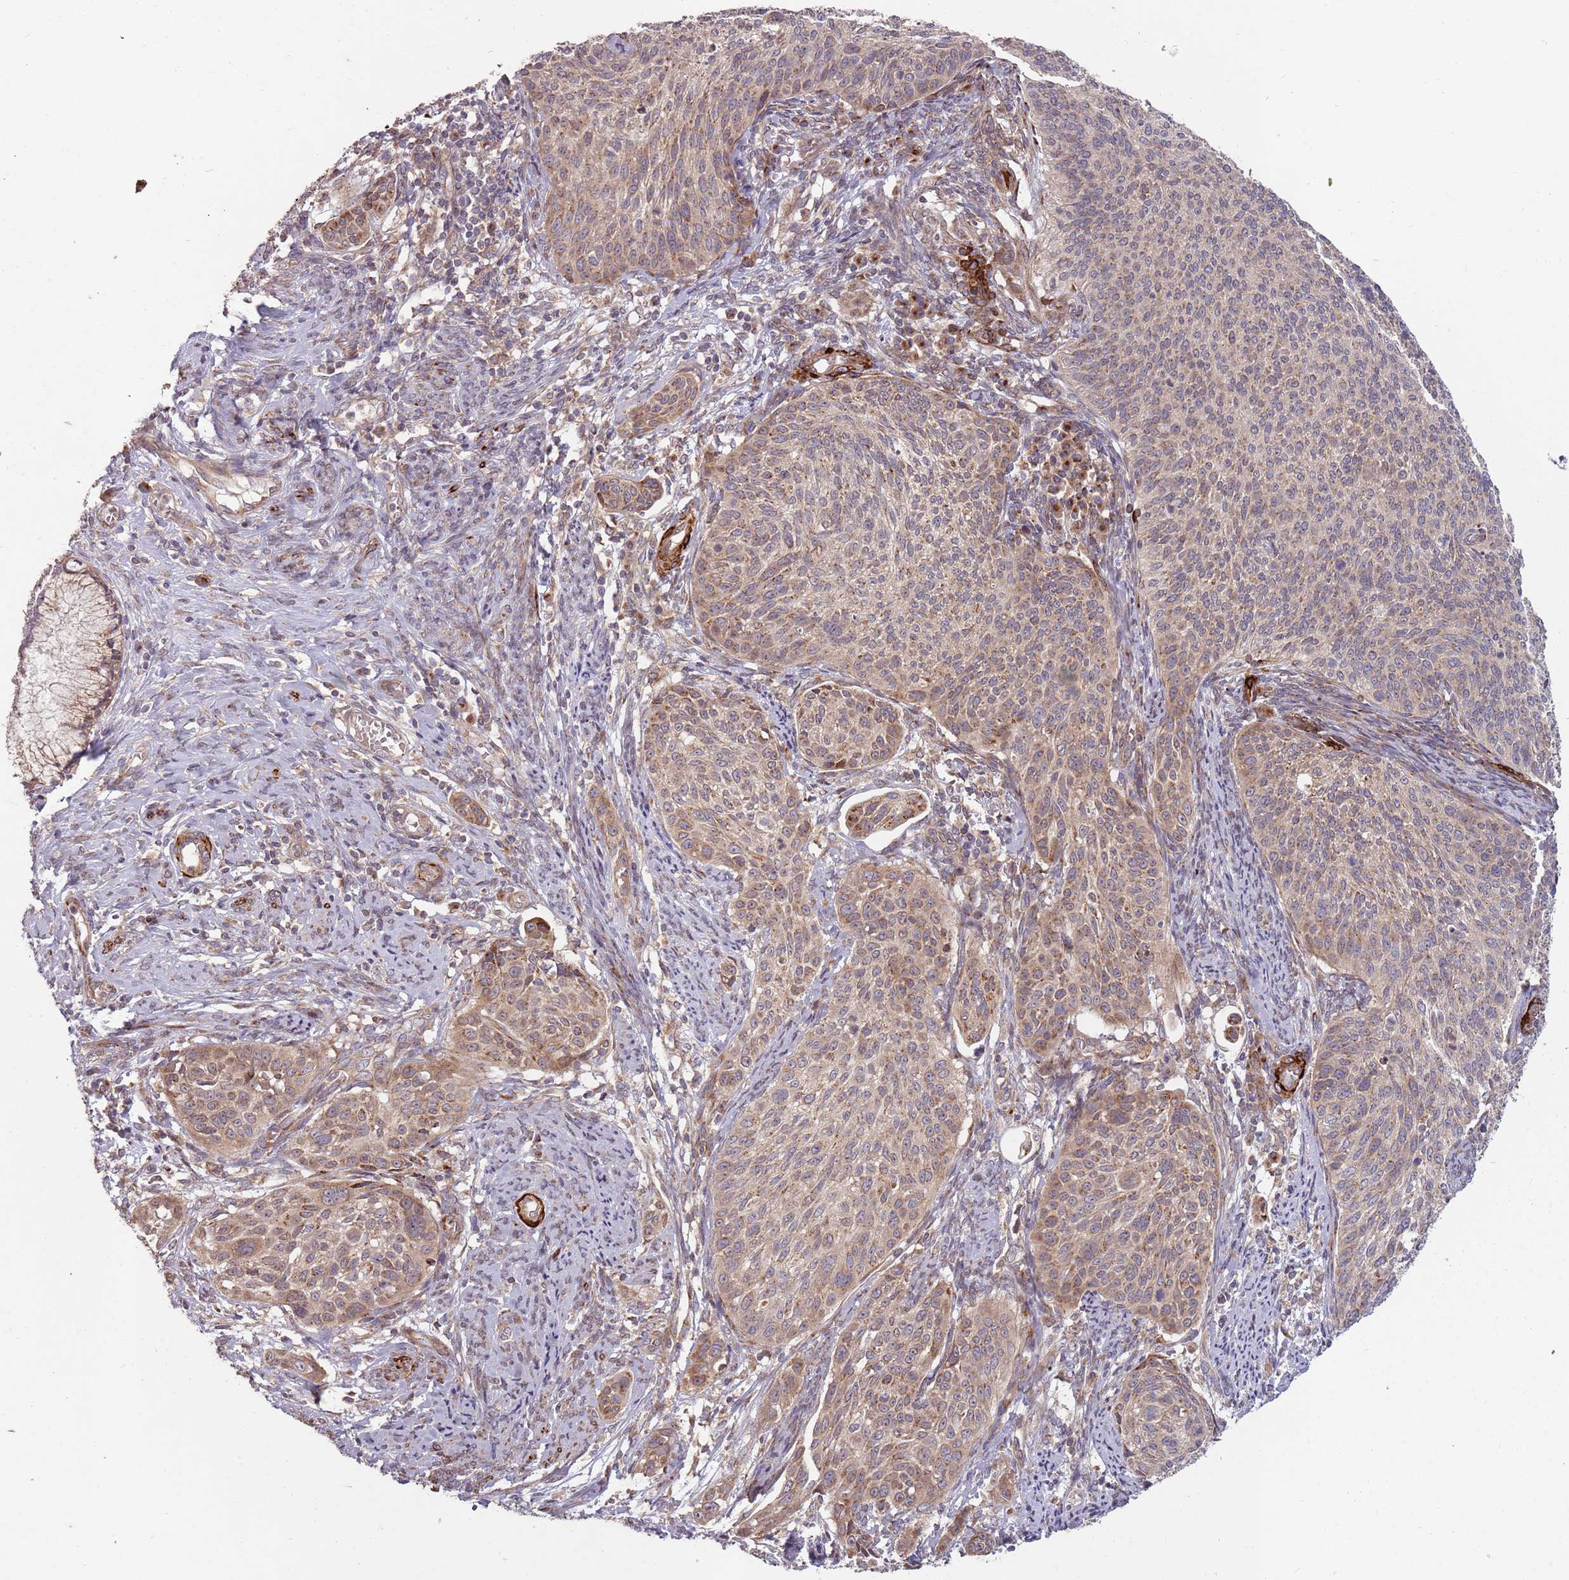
{"staining": {"intensity": "weak", "quantity": "25%-75%", "location": "cytoplasmic/membranous"}, "tissue": "cervical cancer", "cell_type": "Tumor cells", "image_type": "cancer", "snomed": [{"axis": "morphology", "description": "Squamous cell carcinoma, NOS"}, {"axis": "topography", "description": "Cervix"}], "caption": "Protein positivity by immunohistochemistry displays weak cytoplasmic/membranous expression in about 25%-75% of tumor cells in cervical cancer (squamous cell carcinoma).", "gene": "PLD6", "patient": {"sex": "female", "age": 70}}